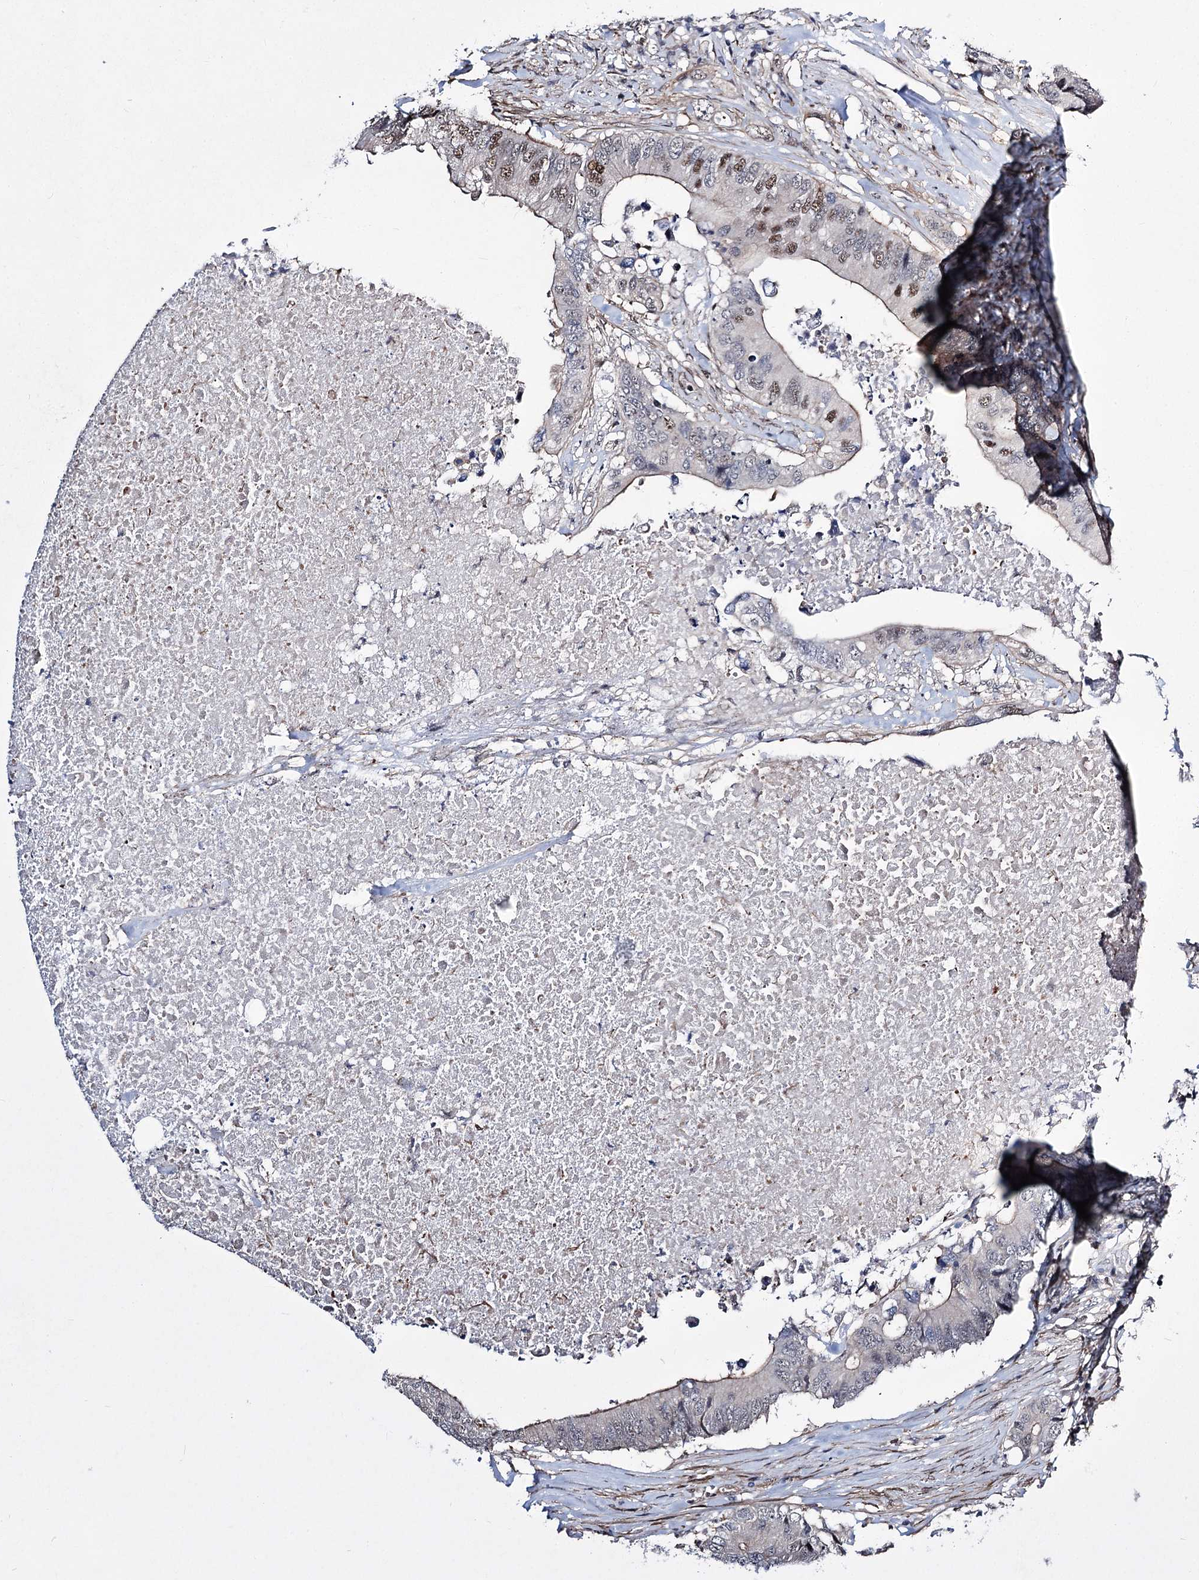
{"staining": {"intensity": "moderate", "quantity": "<25%", "location": "nuclear"}, "tissue": "colorectal cancer", "cell_type": "Tumor cells", "image_type": "cancer", "snomed": [{"axis": "morphology", "description": "Adenocarcinoma, NOS"}, {"axis": "topography", "description": "Colon"}], "caption": "Protein positivity by immunohistochemistry exhibits moderate nuclear staining in about <25% of tumor cells in colorectal cancer (adenocarcinoma).", "gene": "CHMP7", "patient": {"sex": "male", "age": 71}}